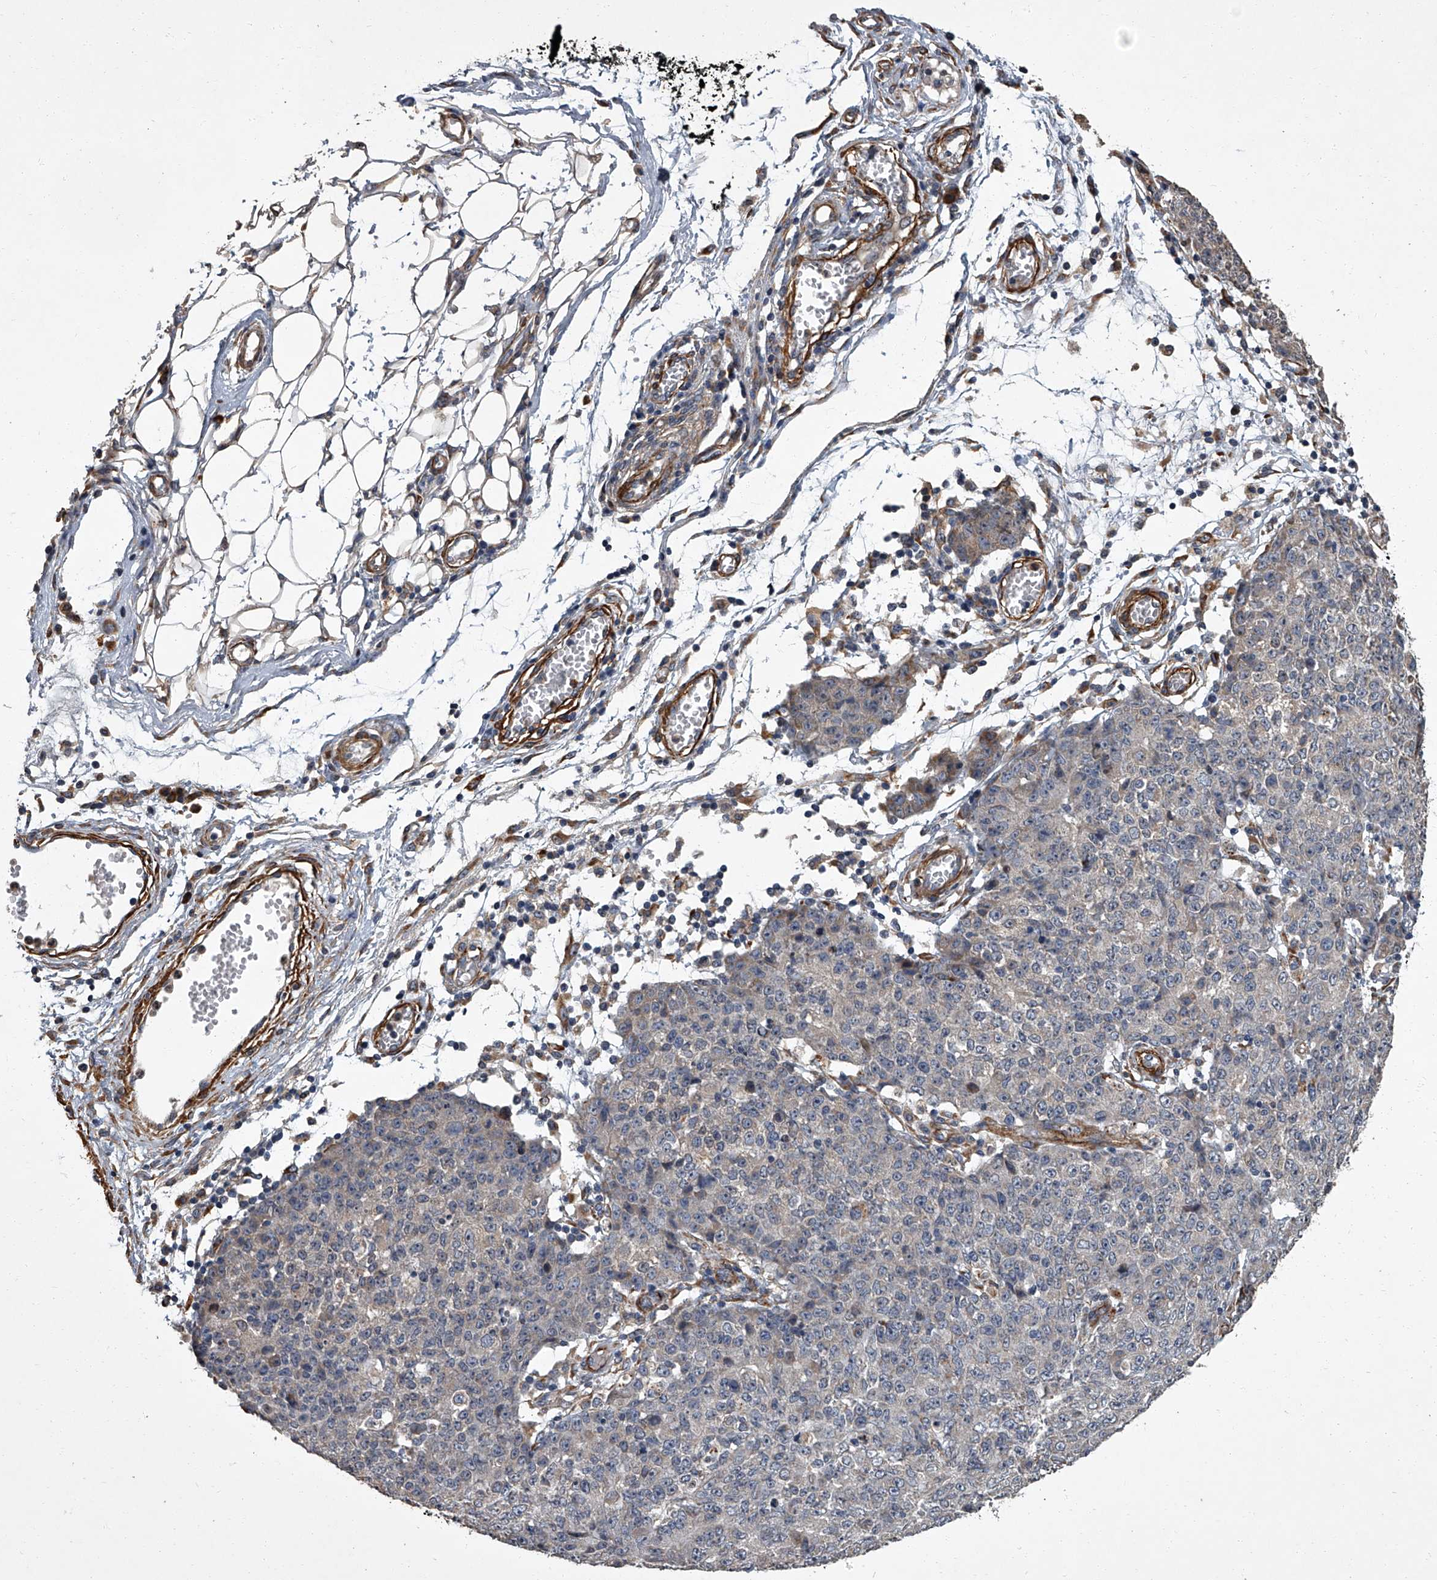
{"staining": {"intensity": "negative", "quantity": "none", "location": "none"}, "tissue": "ovarian cancer", "cell_type": "Tumor cells", "image_type": "cancer", "snomed": [{"axis": "morphology", "description": "Carcinoma, endometroid"}, {"axis": "topography", "description": "Ovary"}], "caption": "Immunohistochemistry (IHC) micrograph of neoplastic tissue: ovarian endometroid carcinoma stained with DAB (3,3'-diaminobenzidine) displays no significant protein expression in tumor cells.", "gene": "SIRT4", "patient": {"sex": "female", "age": 42}}